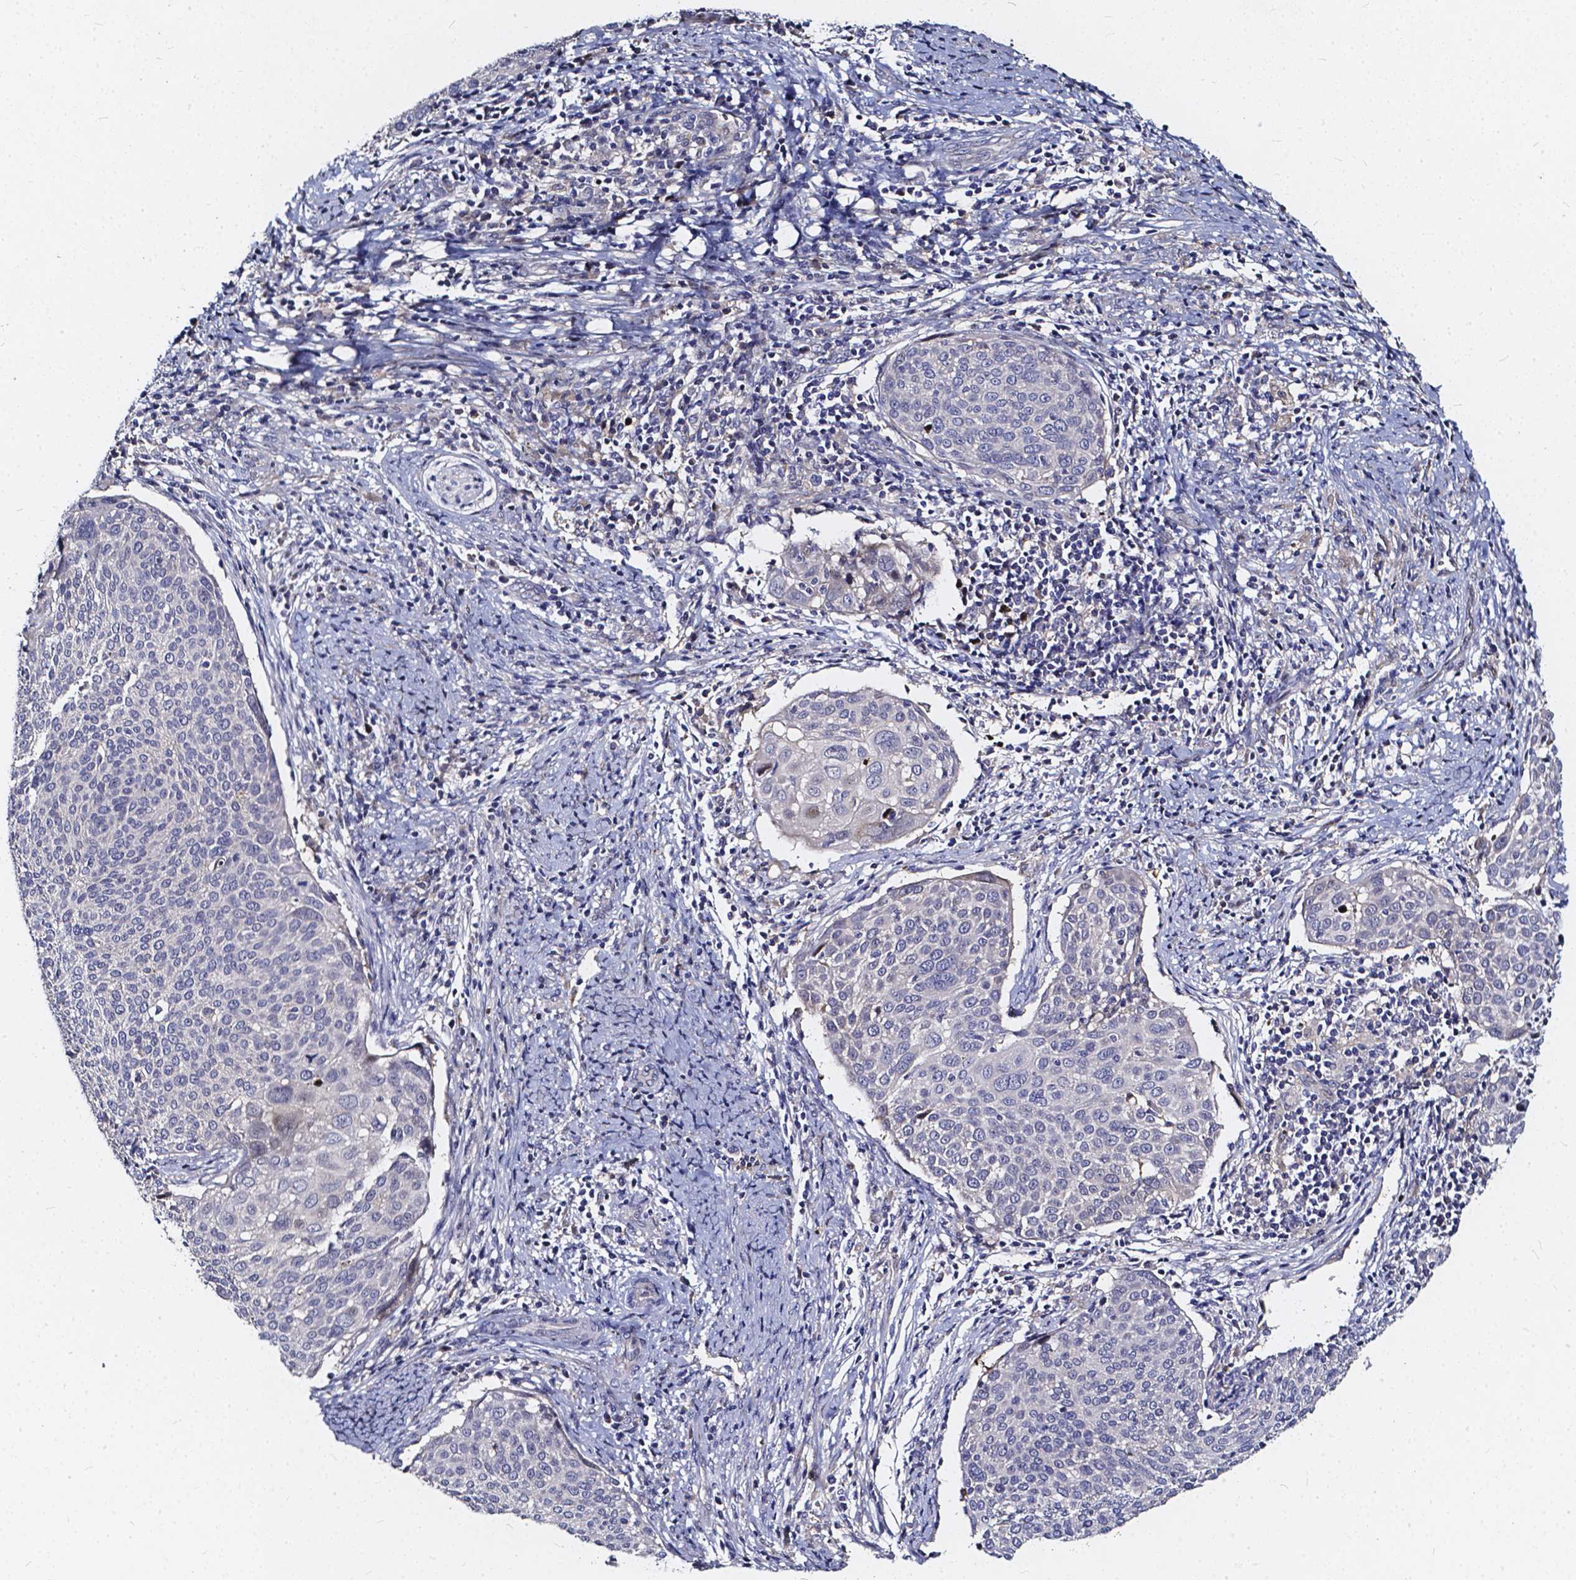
{"staining": {"intensity": "negative", "quantity": "none", "location": "none"}, "tissue": "cervical cancer", "cell_type": "Tumor cells", "image_type": "cancer", "snomed": [{"axis": "morphology", "description": "Squamous cell carcinoma, NOS"}, {"axis": "topography", "description": "Cervix"}], "caption": "Immunohistochemistry photomicrograph of neoplastic tissue: cervical cancer stained with DAB (3,3'-diaminobenzidine) demonstrates no significant protein positivity in tumor cells.", "gene": "SOWAHA", "patient": {"sex": "female", "age": 39}}